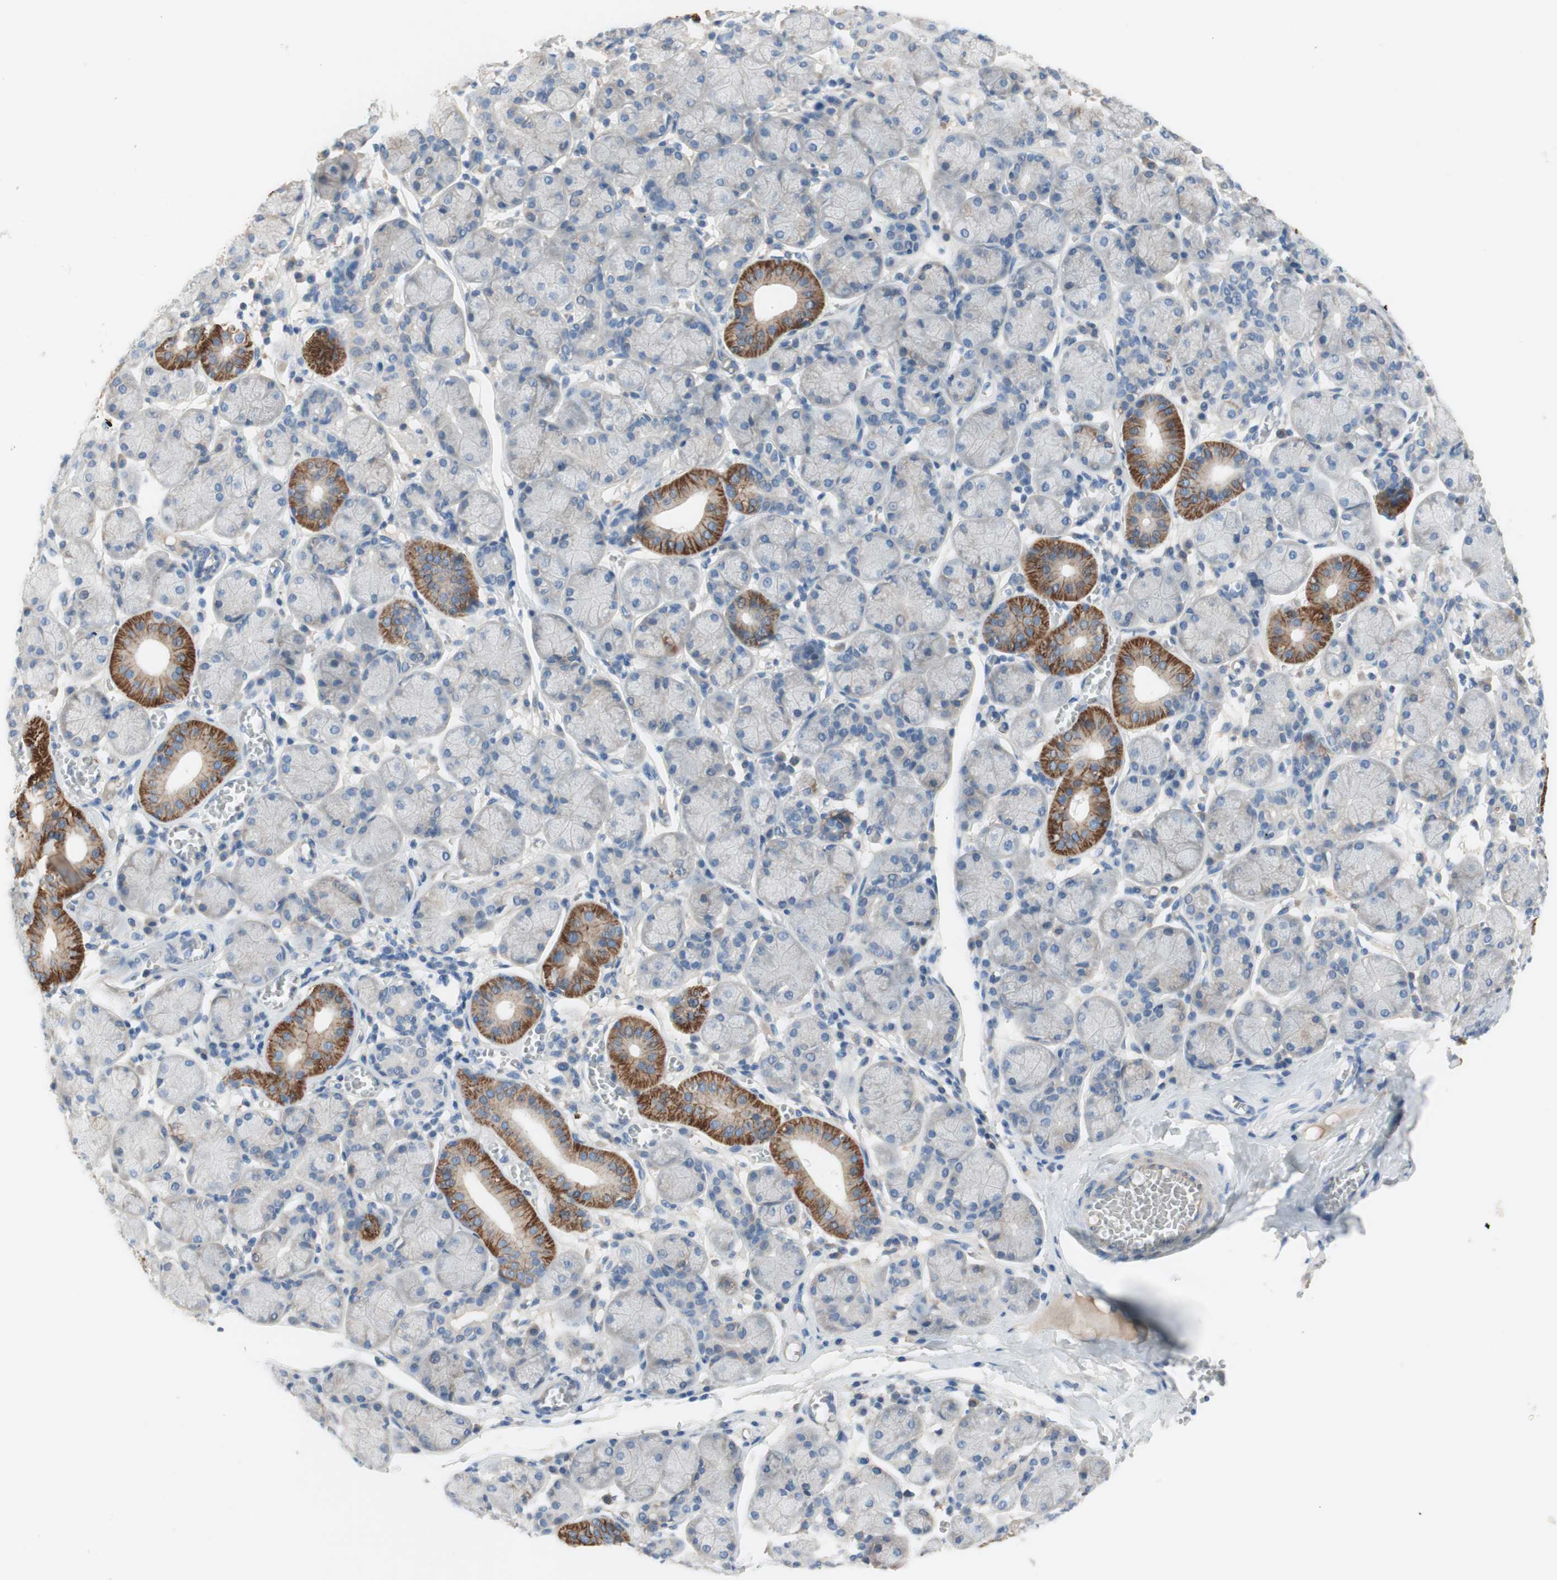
{"staining": {"intensity": "strong", "quantity": "<25%", "location": "cytoplasmic/membranous"}, "tissue": "salivary gland", "cell_type": "Glandular cells", "image_type": "normal", "snomed": [{"axis": "morphology", "description": "Normal tissue, NOS"}, {"axis": "topography", "description": "Salivary gland"}], "caption": "Protein expression analysis of benign human salivary gland reveals strong cytoplasmic/membranous positivity in about <25% of glandular cells.", "gene": "FDFT1", "patient": {"sex": "female", "age": 24}}